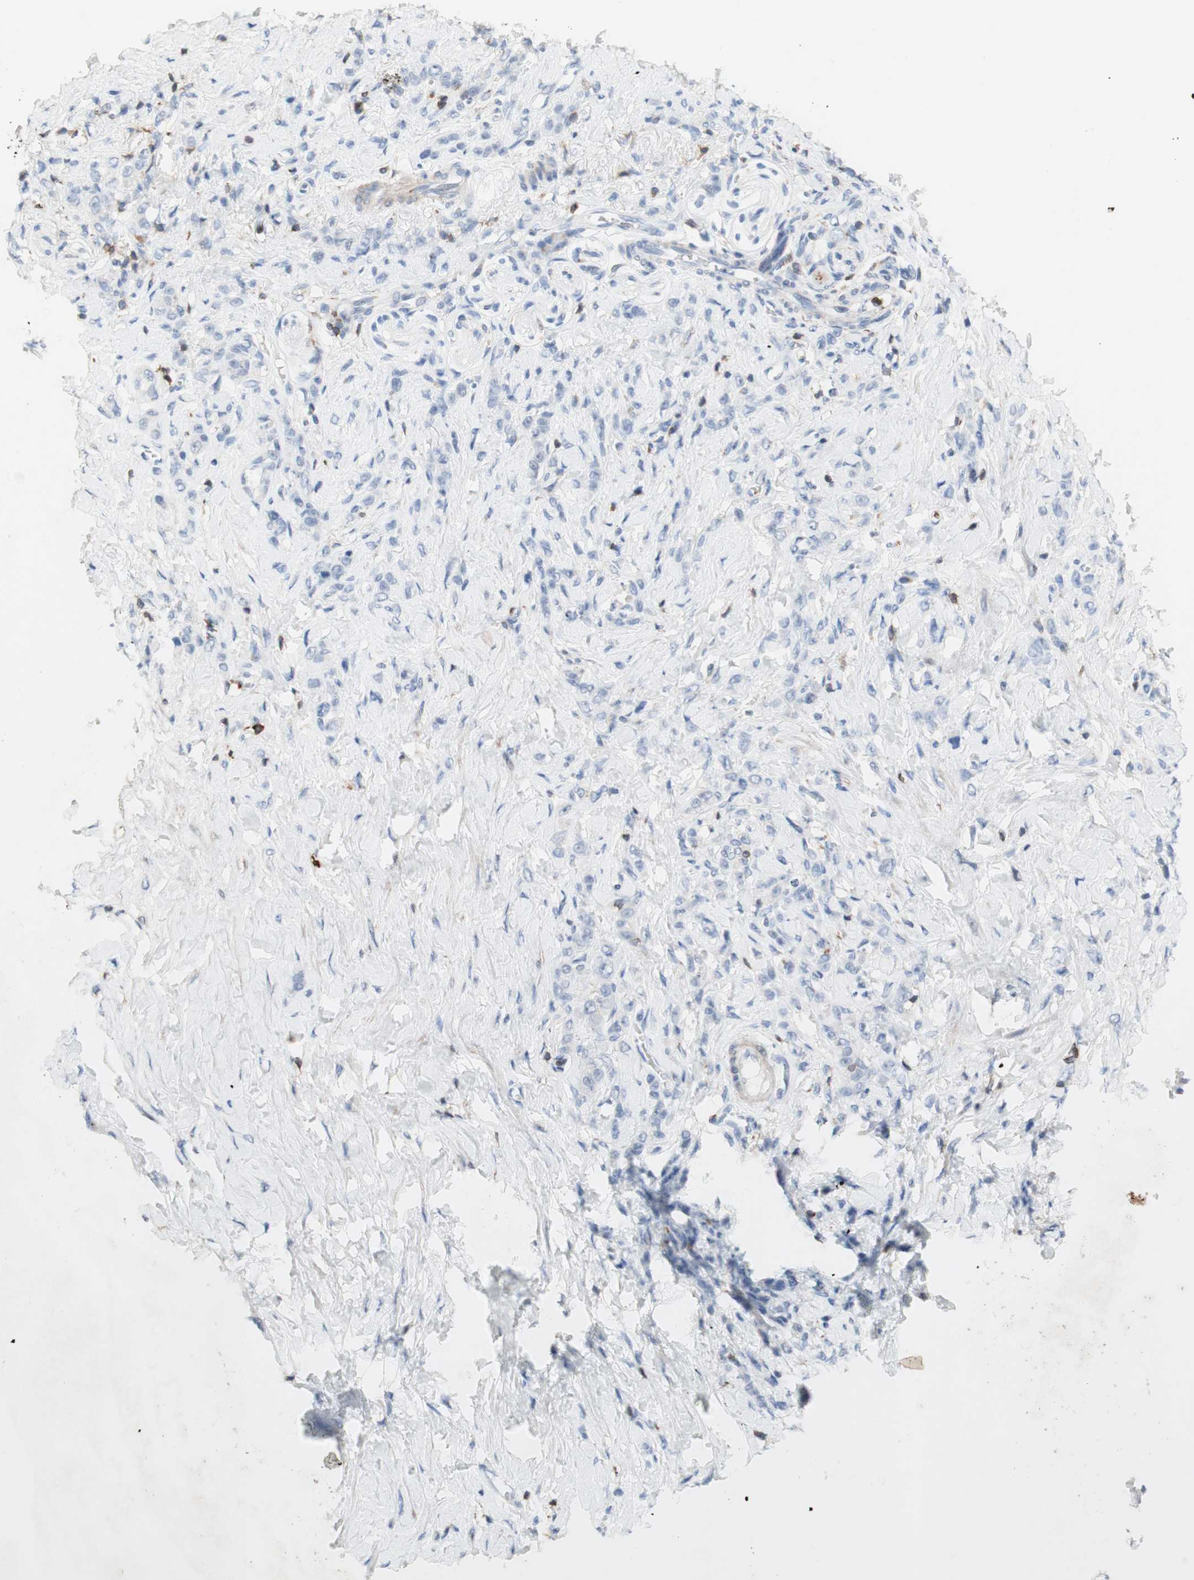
{"staining": {"intensity": "negative", "quantity": "none", "location": "none"}, "tissue": "stomach cancer", "cell_type": "Tumor cells", "image_type": "cancer", "snomed": [{"axis": "morphology", "description": "Adenocarcinoma, NOS"}, {"axis": "topography", "description": "Stomach"}], "caption": "Immunohistochemical staining of human stomach cancer (adenocarcinoma) demonstrates no significant expression in tumor cells.", "gene": "SPINK6", "patient": {"sex": "male", "age": 82}}